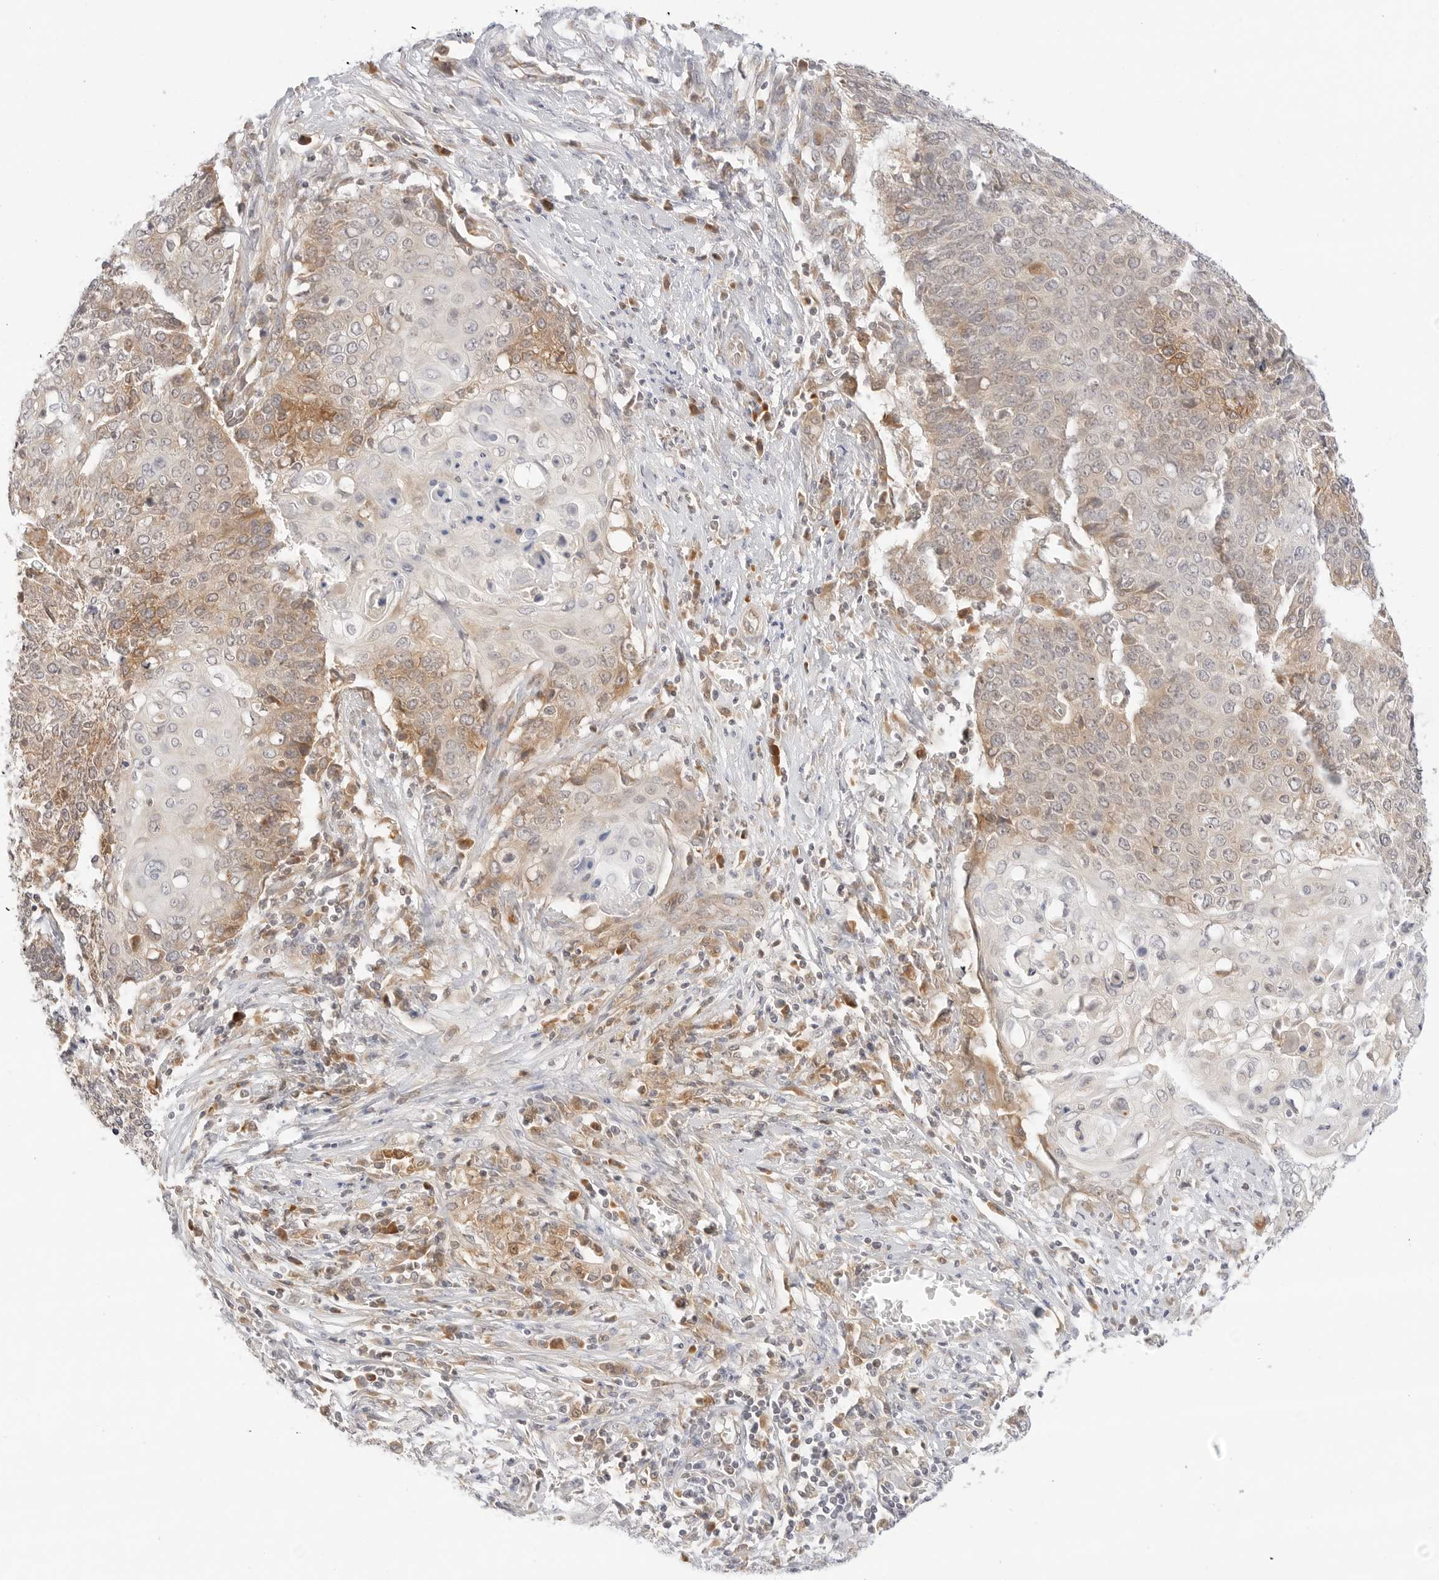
{"staining": {"intensity": "moderate", "quantity": "25%-75%", "location": "cytoplasmic/membranous"}, "tissue": "cervical cancer", "cell_type": "Tumor cells", "image_type": "cancer", "snomed": [{"axis": "morphology", "description": "Squamous cell carcinoma, NOS"}, {"axis": "topography", "description": "Cervix"}], "caption": "A high-resolution photomicrograph shows immunohistochemistry (IHC) staining of cervical cancer (squamous cell carcinoma), which demonstrates moderate cytoplasmic/membranous expression in about 25%-75% of tumor cells.", "gene": "ERO1B", "patient": {"sex": "female", "age": 39}}